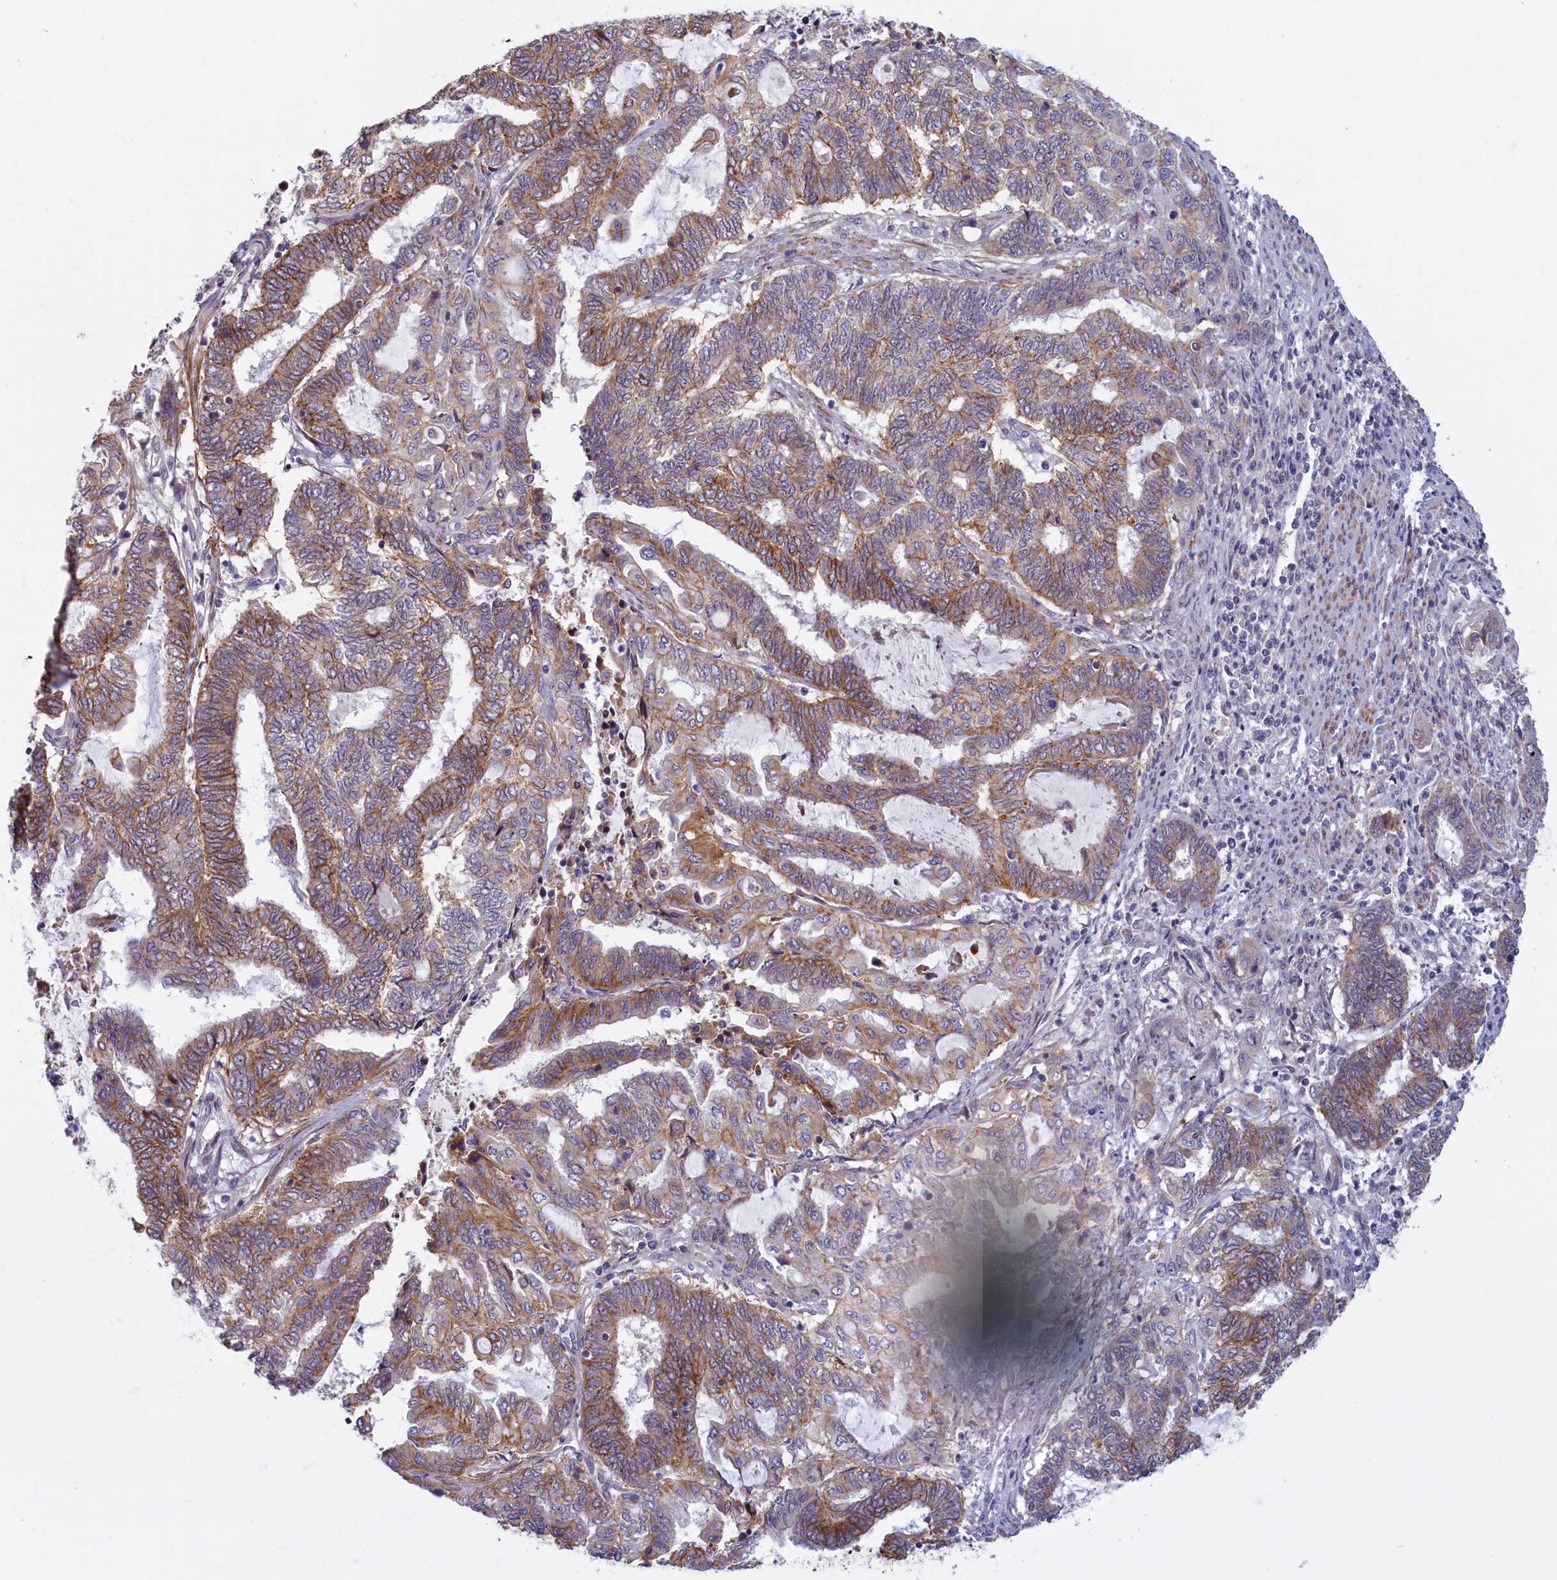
{"staining": {"intensity": "moderate", "quantity": ">75%", "location": "cytoplasmic/membranous"}, "tissue": "endometrial cancer", "cell_type": "Tumor cells", "image_type": "cancer", "snomed": [{"axis": "morphology", "description": "Adenocarcinoma, NOS"}, {"axis": "topography", "description": "Uterus"}, {"axis": "topography", "description": "Endometrium"}], "caption": "Brown immunohistochemical staining in endometrial adenocarcinoma reveals moderate cytoplasmic/membranous staining in approximately >75% of tumor cells. (brown staining indicates protein expression, while blue staining denotes nuclei).", "gene": "TRPM4", "patient": {"sex": "female", "age": 70}}